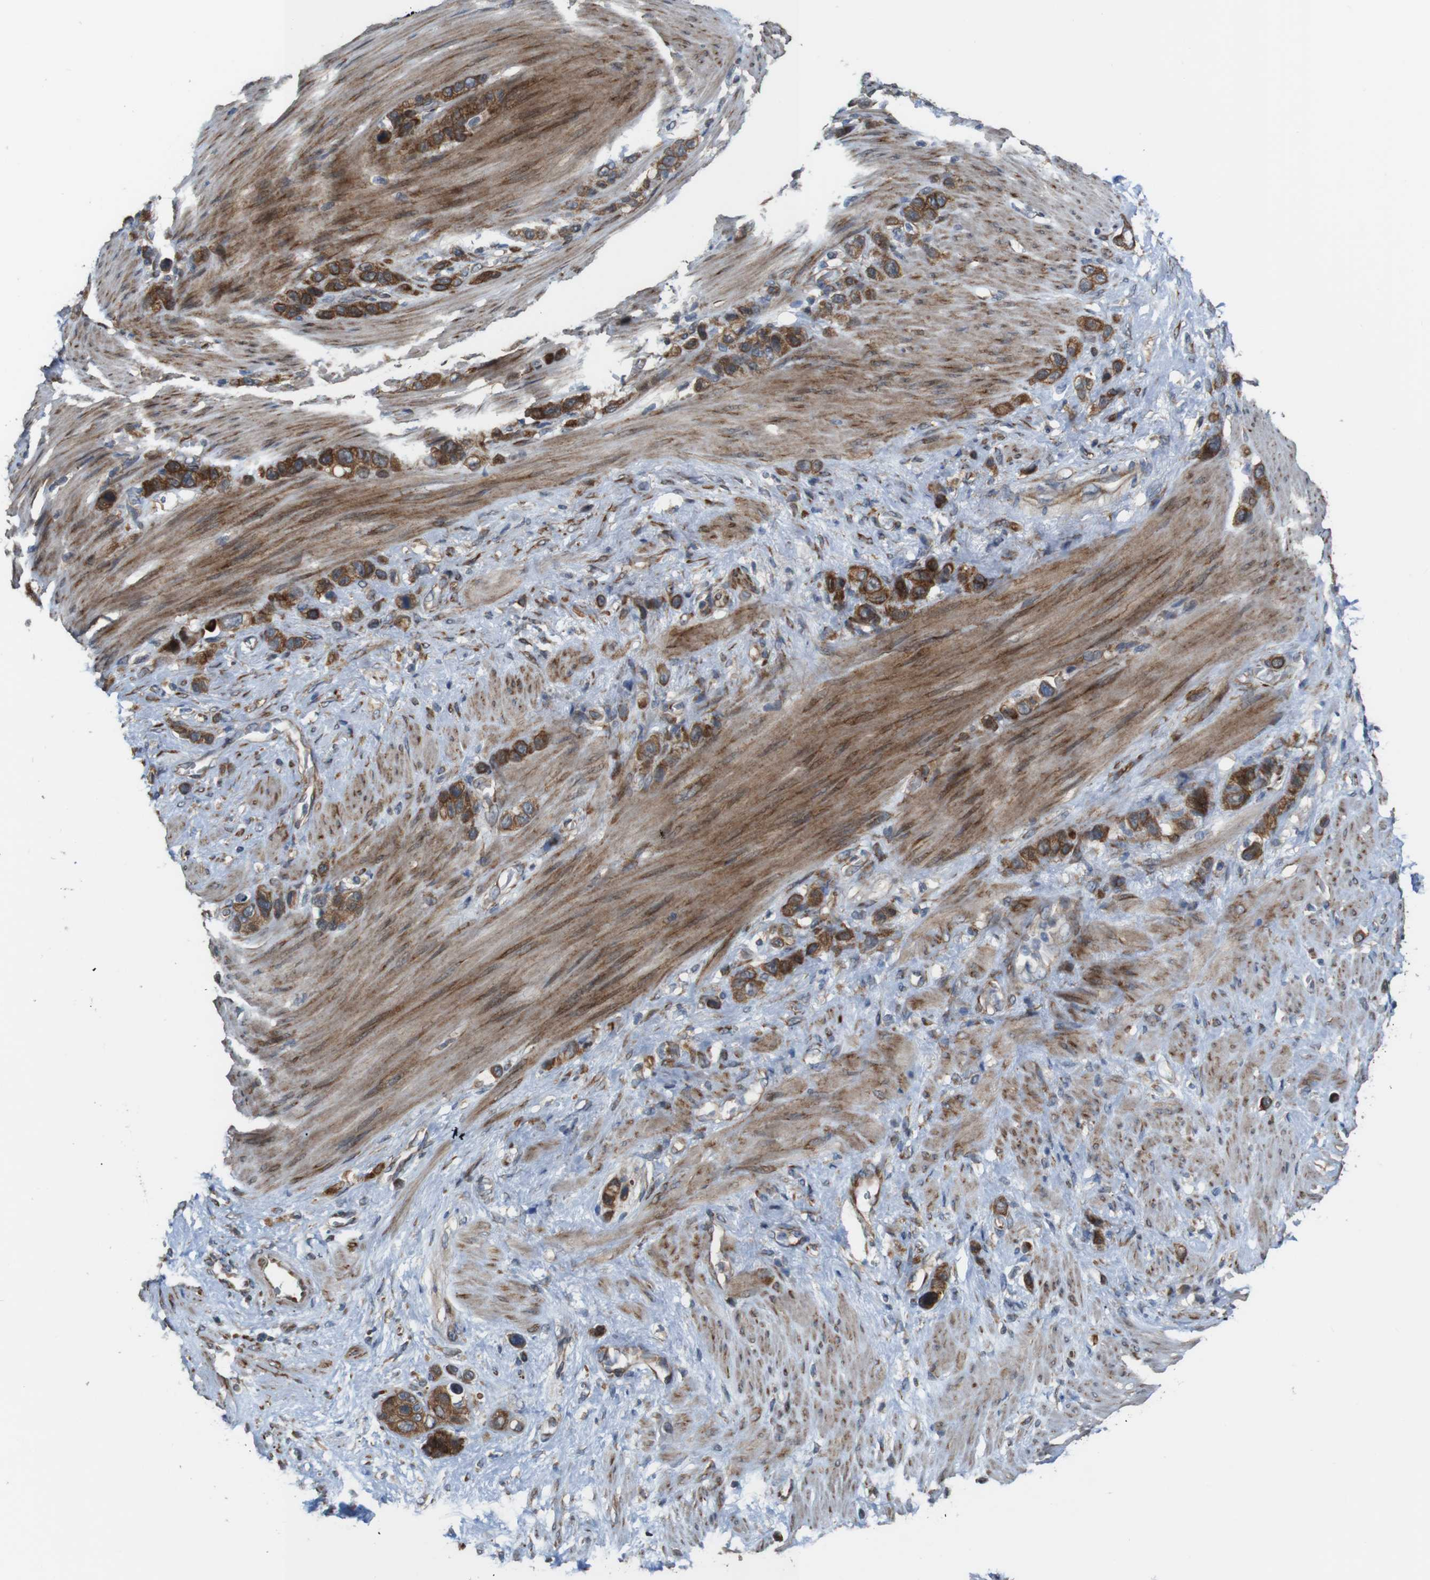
{"staining": {"intensity": "strong", "quantity": ">75%", "location": "cytoplasmic/membranous"}, "tissue": "stomach cancer", "cell_type": "Tumor cells", "image_type": "cancer", "snomed": [{"axis": "morphology", "description": "Adenocarcinoma, NOS"}, {"axis": "morphology", "description": "Adenocarcinoma, High grade"}, {"axis": "topography", "description": "Stomach, upper"}, {"axis": "topography", "description": "Stomach, lower"}], "caption": "A high amount of strong cytoplasmic/membranous expression is appreciated in approximately >75% of tumor cells in stomach cancer tissue.", "gene": "PCOLCE2", "patient": {"sex": "female", "age": 65}}